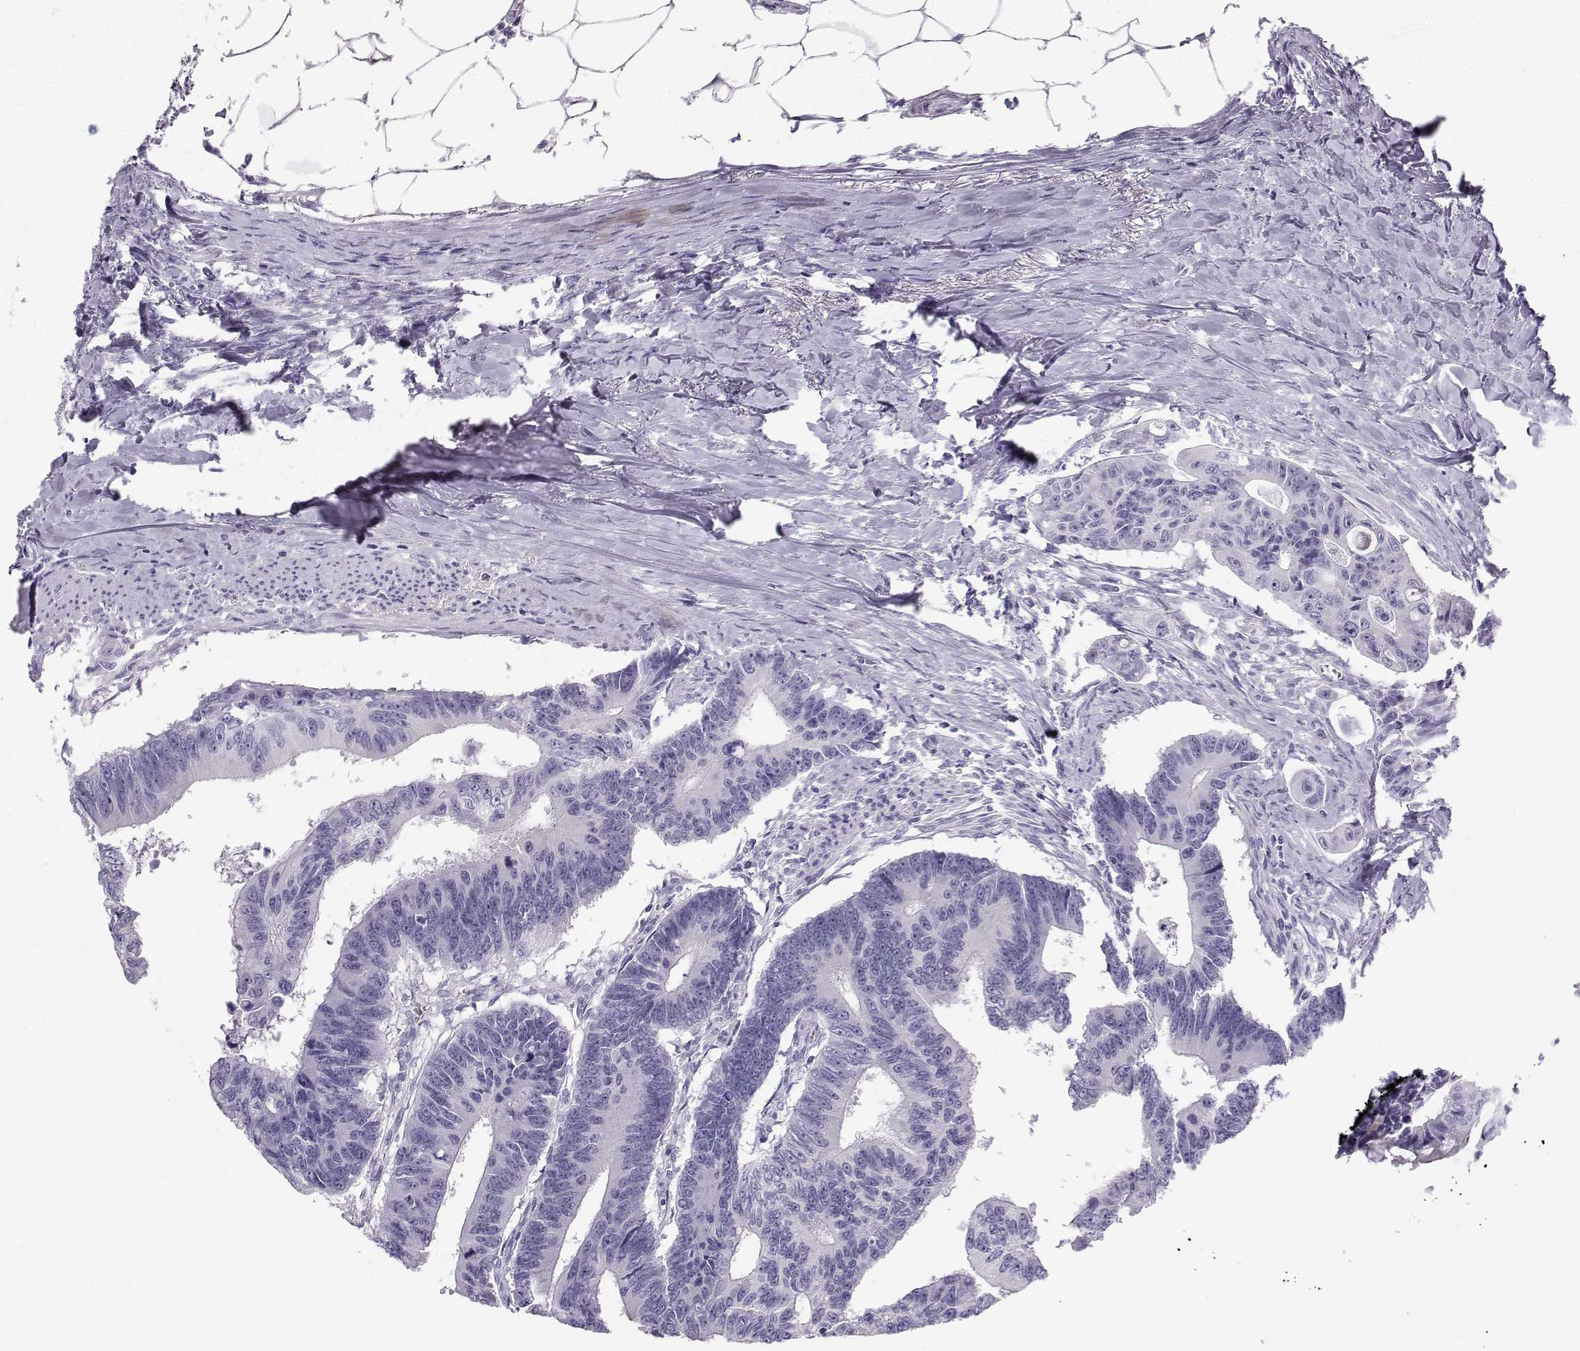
{"staining": {"intensity": "negative", "quantity": "none", "location": "none"}, "tissue": "colorectal cancer", "cell_type": "Tumor cells", "image_type": "cancer", "snomed": [{"axis": "morphology", "description": "Adenocarcinoma, NOS"}, {"axis": "topography", "description": "Colon"}], "caption": "The micrograph reveals no staining of tumor cells in adenocarcinoma (colorectal). Brightfield microscopy of immunohistochemistry (IHC) stained with DAB (brown) and hematoxylin (blue), captured at high magnification.", "gene": "NEFL", "patient": {"sex": "male", "age": 70}}